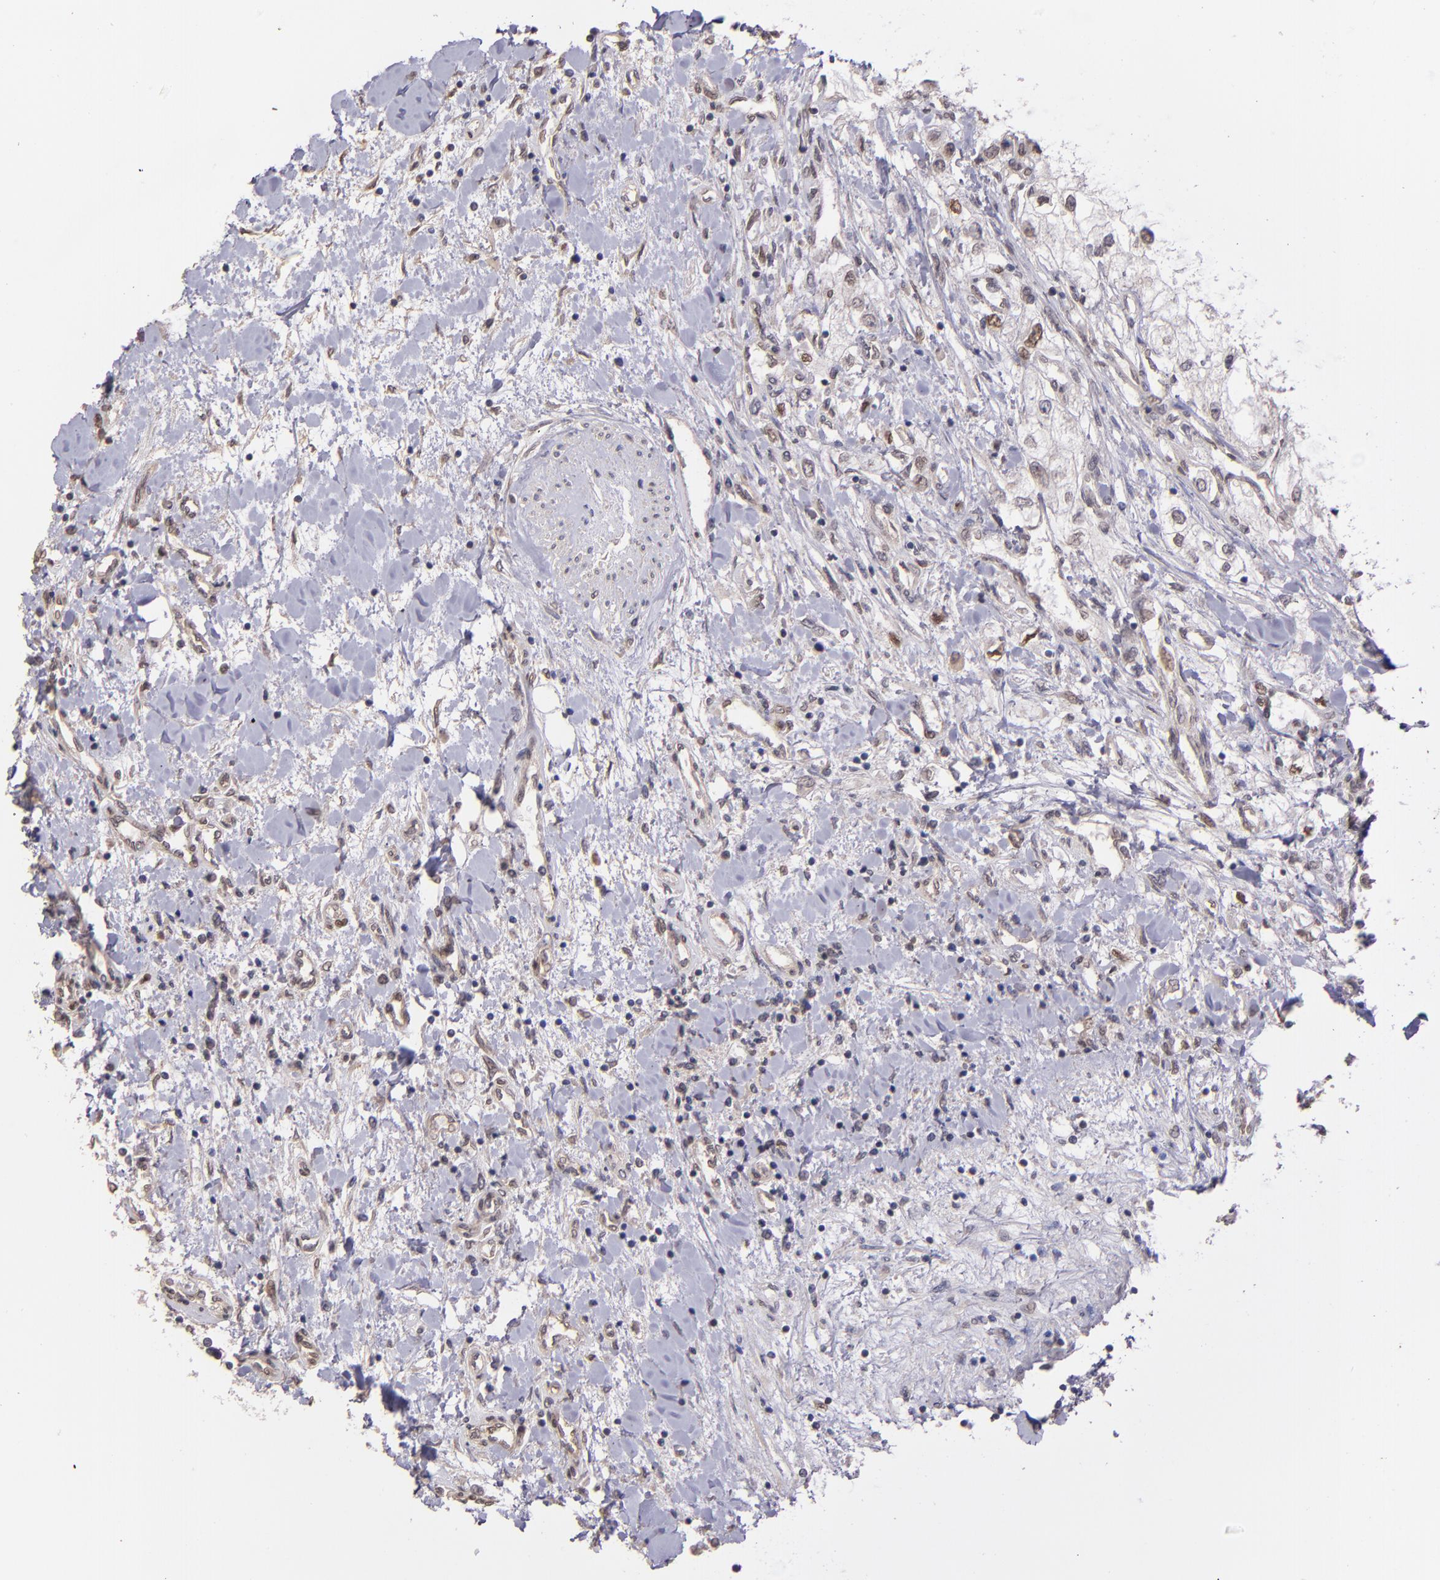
{"staining": {"intensity": "negative", "quantity": "none", "location": "none"}, "tissue": "renal cancer", "cell_type": "Tumor cells", "image_type": "cancer", "snomed": [{"axis": "morphology", "description": "Adenocarcinoma, NOS"}, {"axis": "topography", "description": "Kidney"}], "caption": "Renal cancer (adenocarcinoma) was stained to show a protein in brown. There is no significant expression in tumor cells. The staining was performed using DAB to visualize the protein expression in brown, while the nuclei were stained in blue with hematoxylin (Magnification: 20x).", "gene": "NUP62CL", "patient": {"sex": "male", "age": 57}}